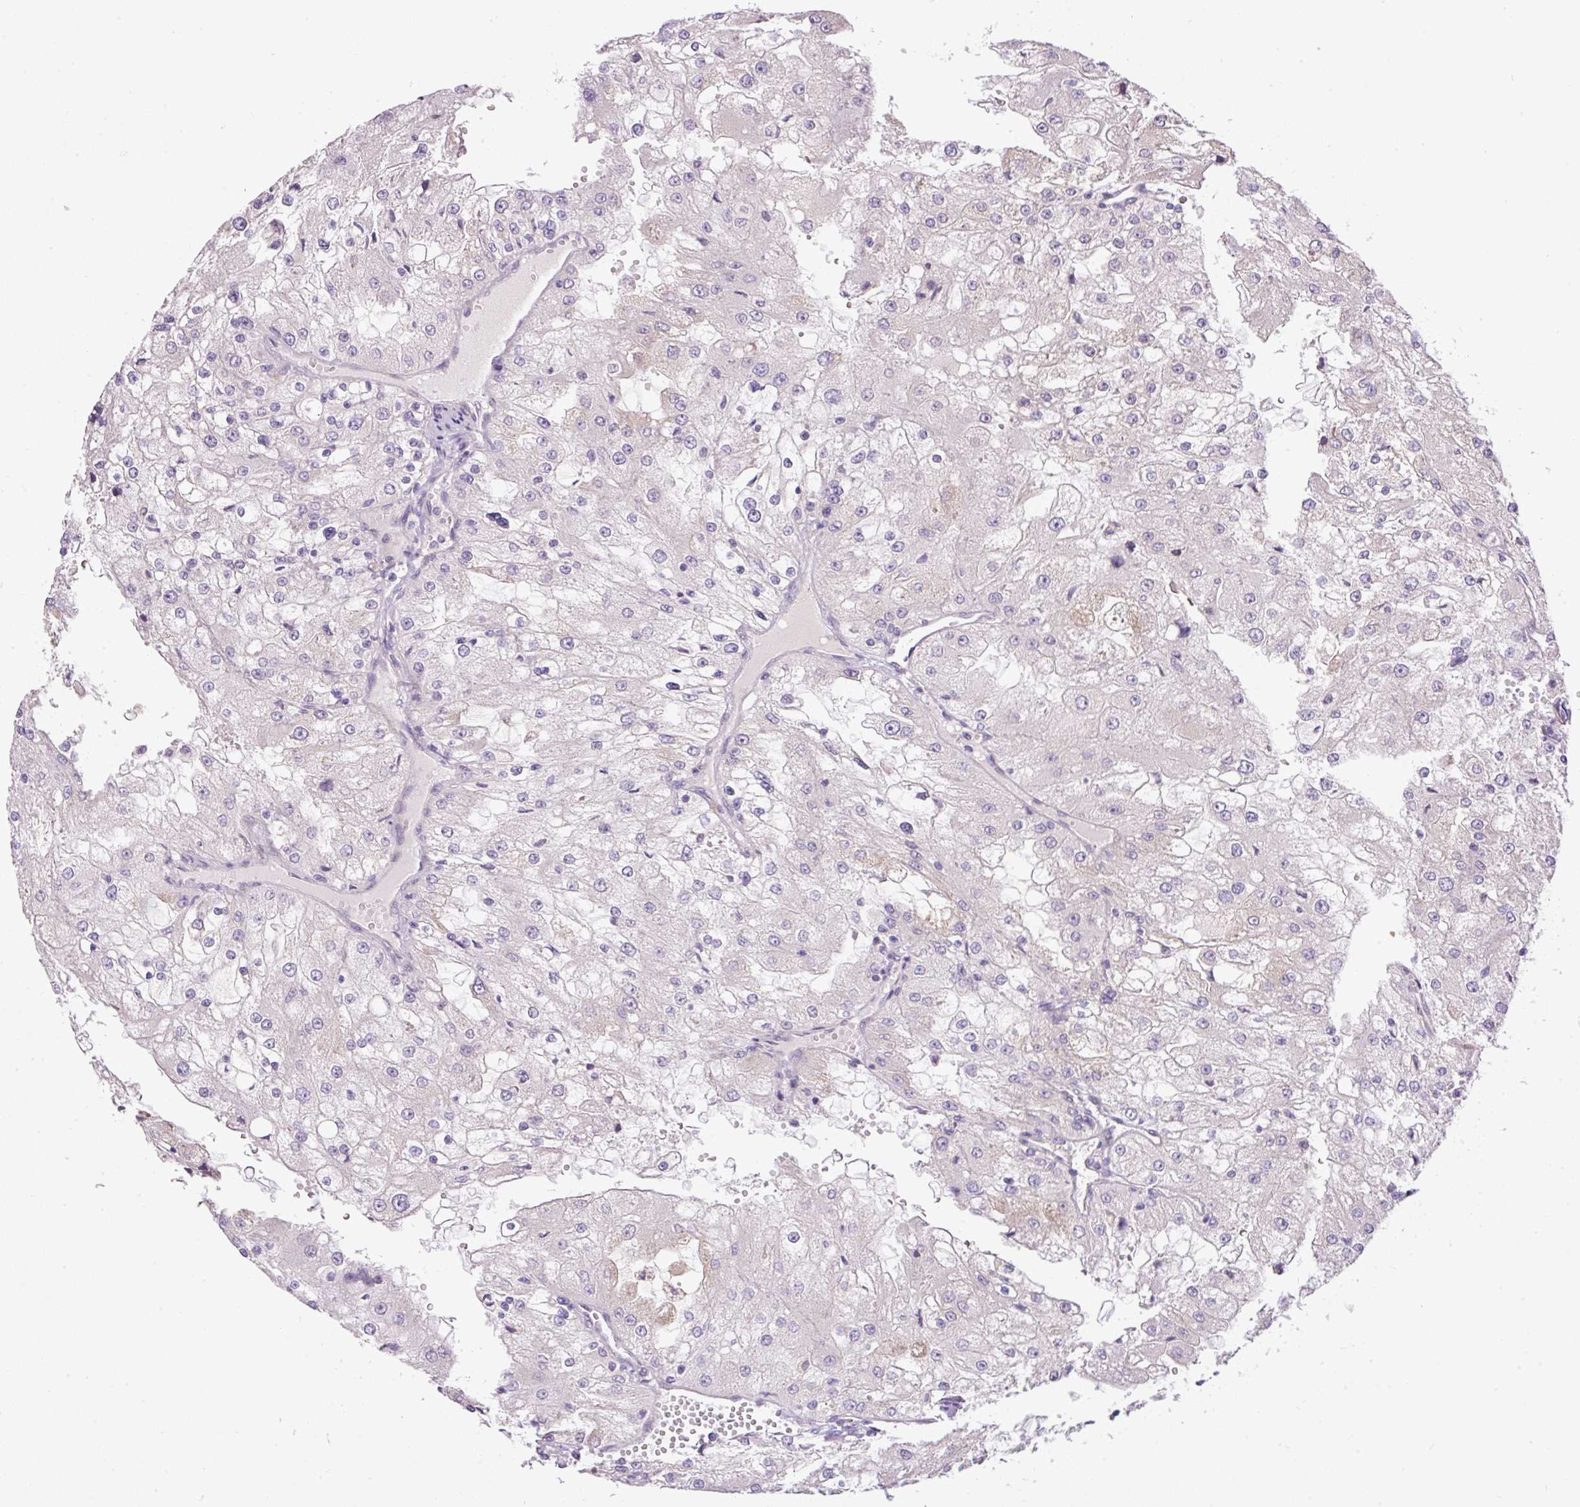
{"staining": {"intensity": "negative", "quantity": "none", "location": "none"}, "tissue": "renal cancer", "cell_type": "Tumor cells", "image_type": "cancer", "snomed": [{"axis": "morphology", "description": "Adenocarcinoma, NOS"}, {"axis": "topography", "description": "Kidney"}], "caption": "Immunohistochemical staining of renal cancer (adenocarcinoma) demonstrates no significant staining in tumor cells.", "gene": "POFUT1", "patient": {"sex": "female", "age": 74}}